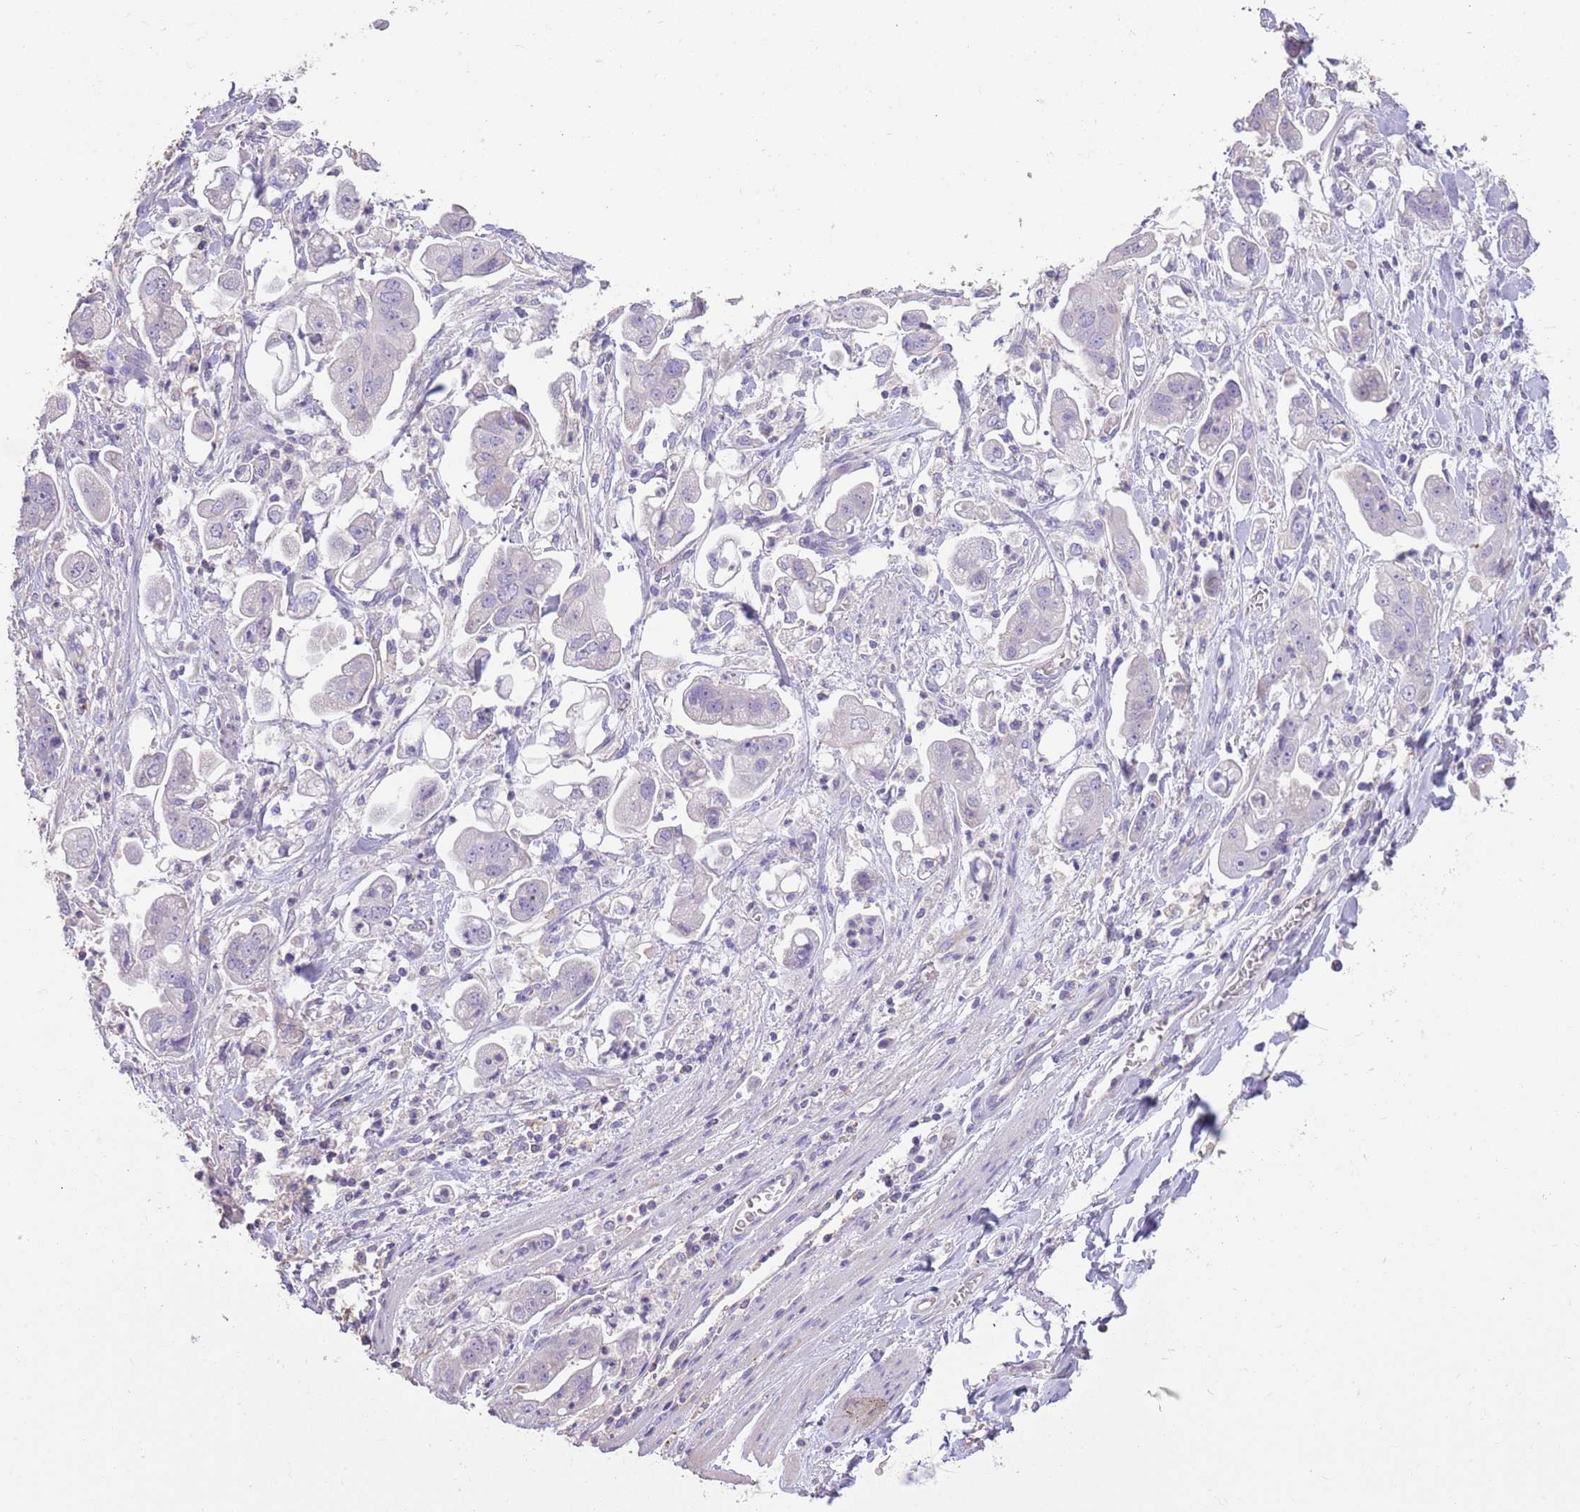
{"staining": {"intensity": "negative", "quantity": "none", "location": "none"}, "tissue": "stomach cancer", "cell_type": "Tumor cells", "image_type": "cancer", "snomed": [{"axis": "morphology", "description": "Adenocarcinoma, NOS"}, {"axis": "topography", "description": "Stomach"}], "caption": "Immunohistochemistry of adenocarcinoma (stomach) reveals no expression in tumor cells.", "gene": "SFTPA1", "patient": {"sex": "male", "age": 62}}